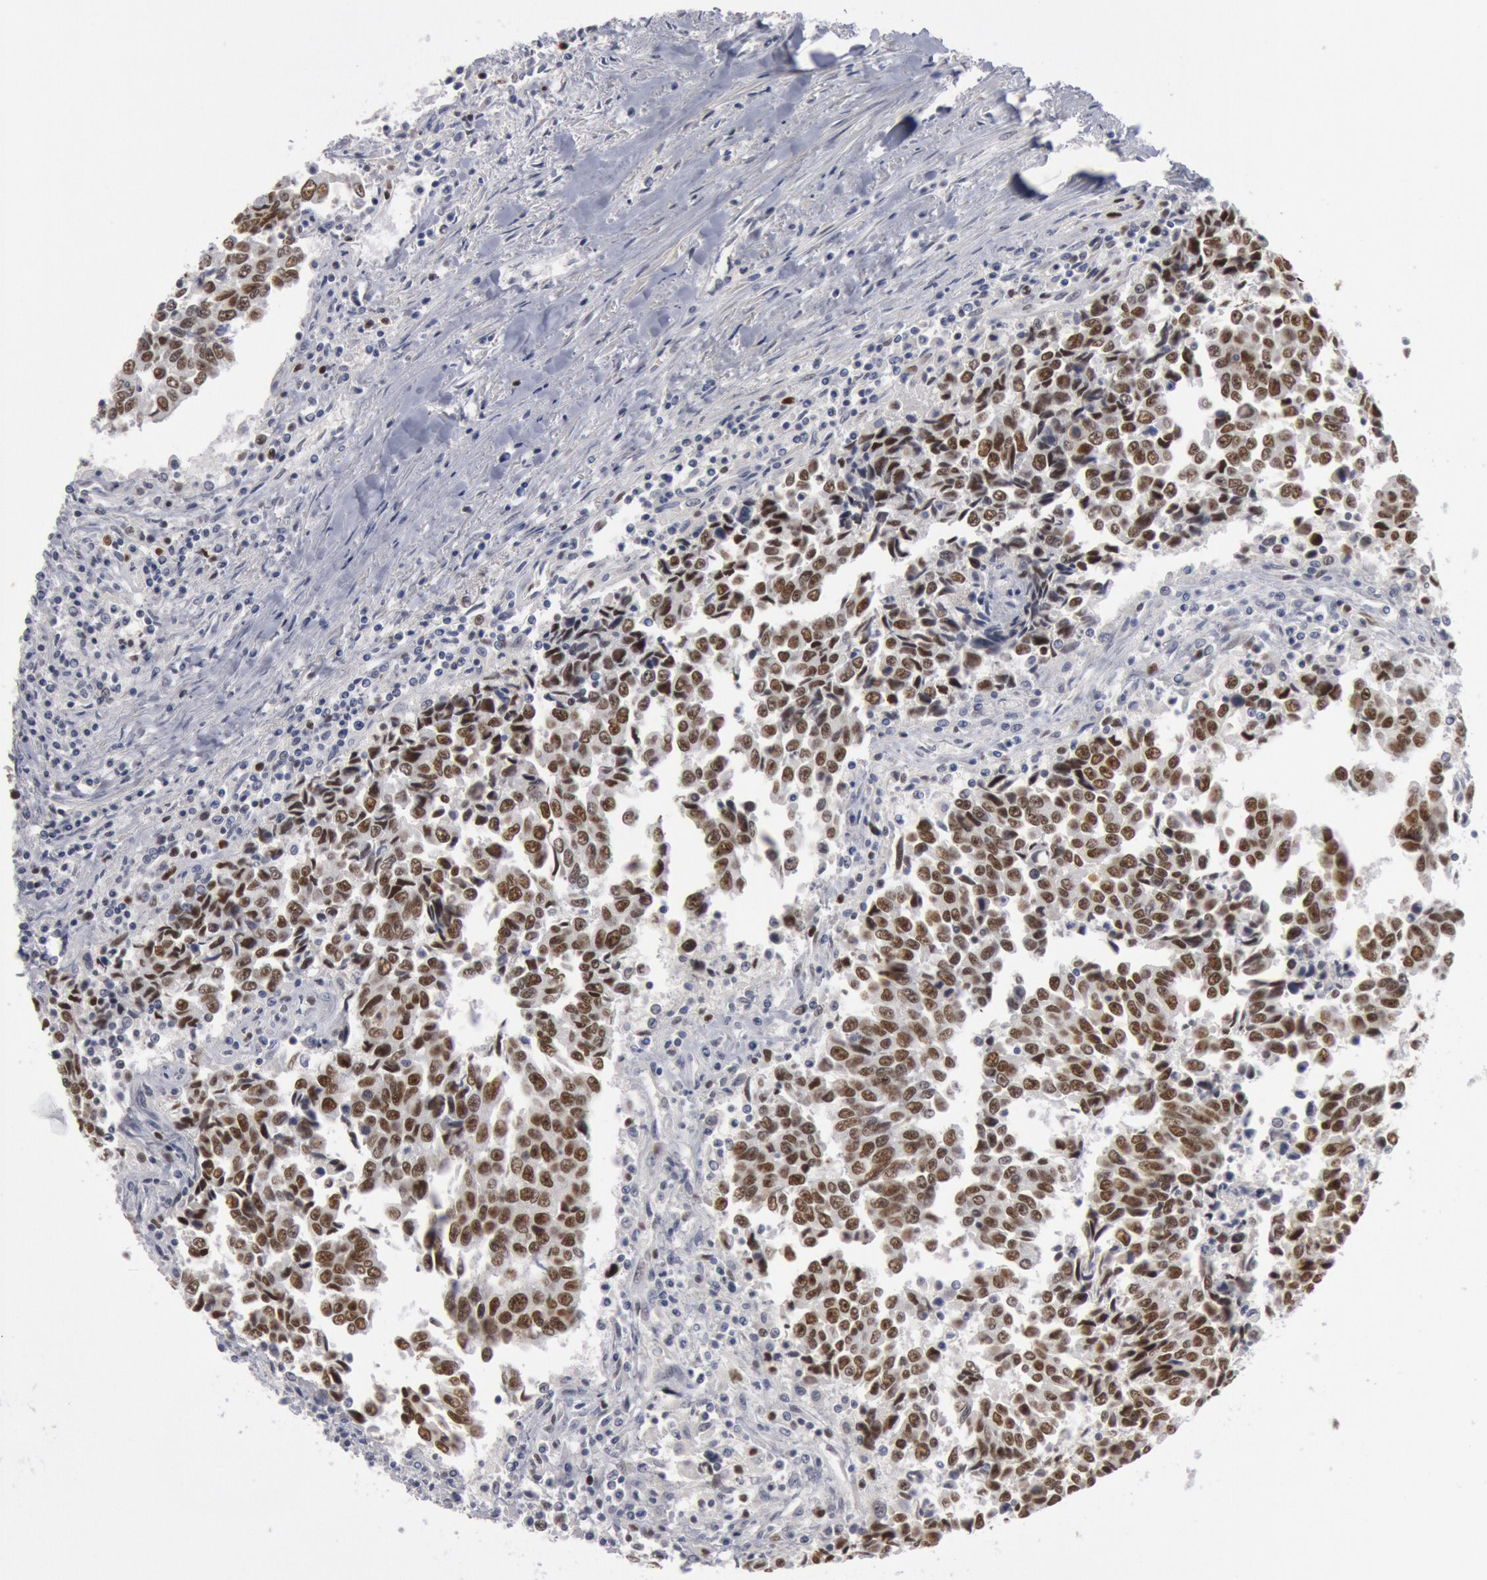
{"staining": {"intensity": "strong", "quantity": ">75%", "location": "nuclear"}, "tissue": "urothelial cancer", "cell_type": "Tumor cells", "image_type": "cancer", "snomed": [{"axis": "morphology", "description": "Urothelial carcinoma, High grade"}, {"axis": "topography", "description": "Urinary bladder"}], "caption": "Urothelial carcinoma (high-grade) stained with a brown dye reveals strong nuclear positive positivity in approximately >75% of tumor cells.", "gene": "WDHD1", "patient": {"sex": "male", "age": 86}}